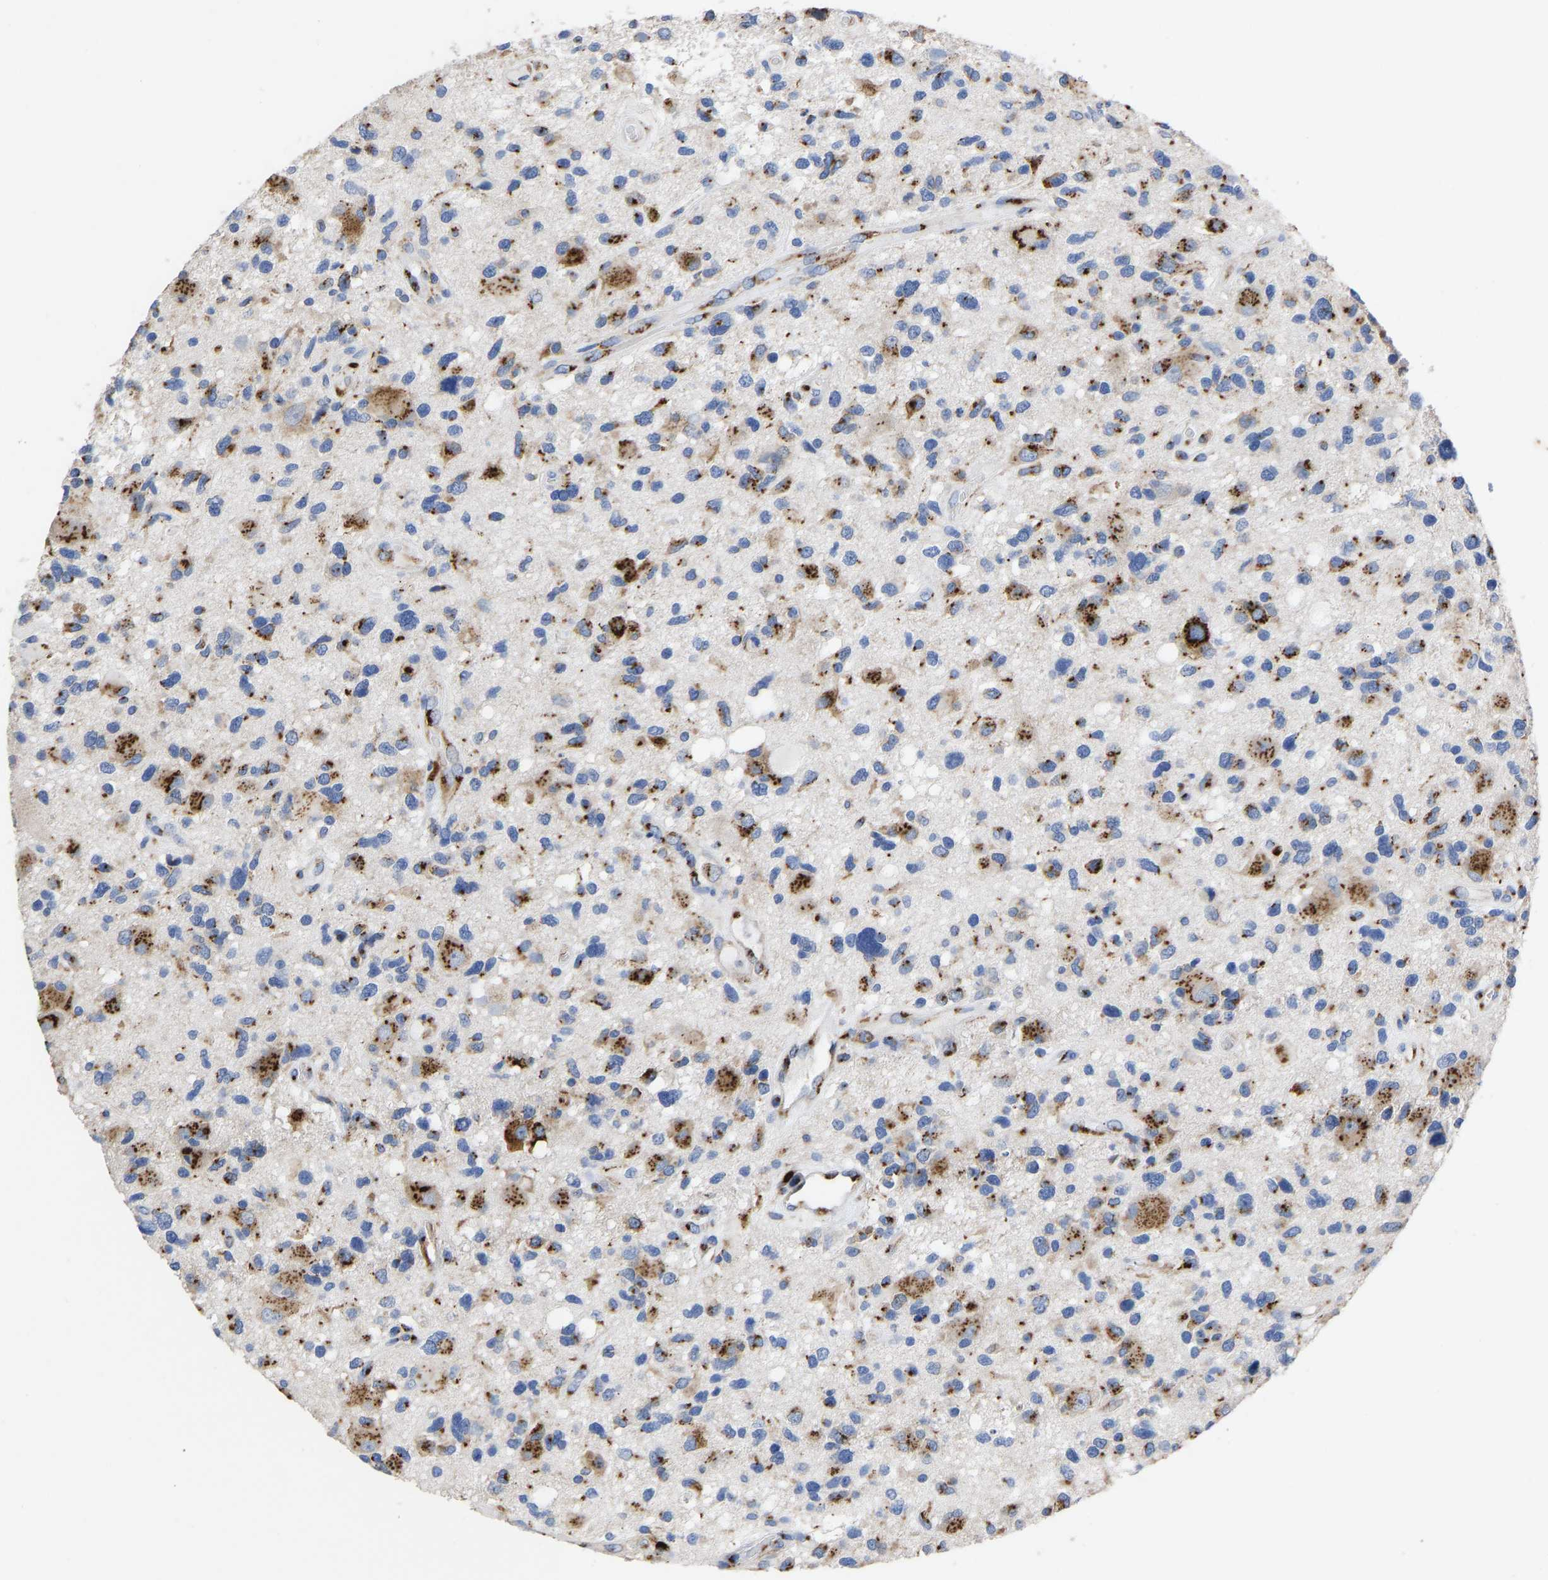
{"staining": {"intensity": "strong", "quantity": "25%-75%", "location": "cytoplasmic/membranous"}, "tissue": "glioma", "cell_type": "Tumor cells", "image_type": "cancer", "snomed": [{"axis": "morphology", "description": "Glioma, malignant, High grade"}, {"axis": "topography", "description": "Brain"}], "caption": "Human malignant glioma (high-grade) stained with a brown dye displays strong cytoplasmic/membranous positive expression in about 25%-75% of tumor cells.", "gene": "TMEM87A", "patient": {"sex": "male", "age": 33}}